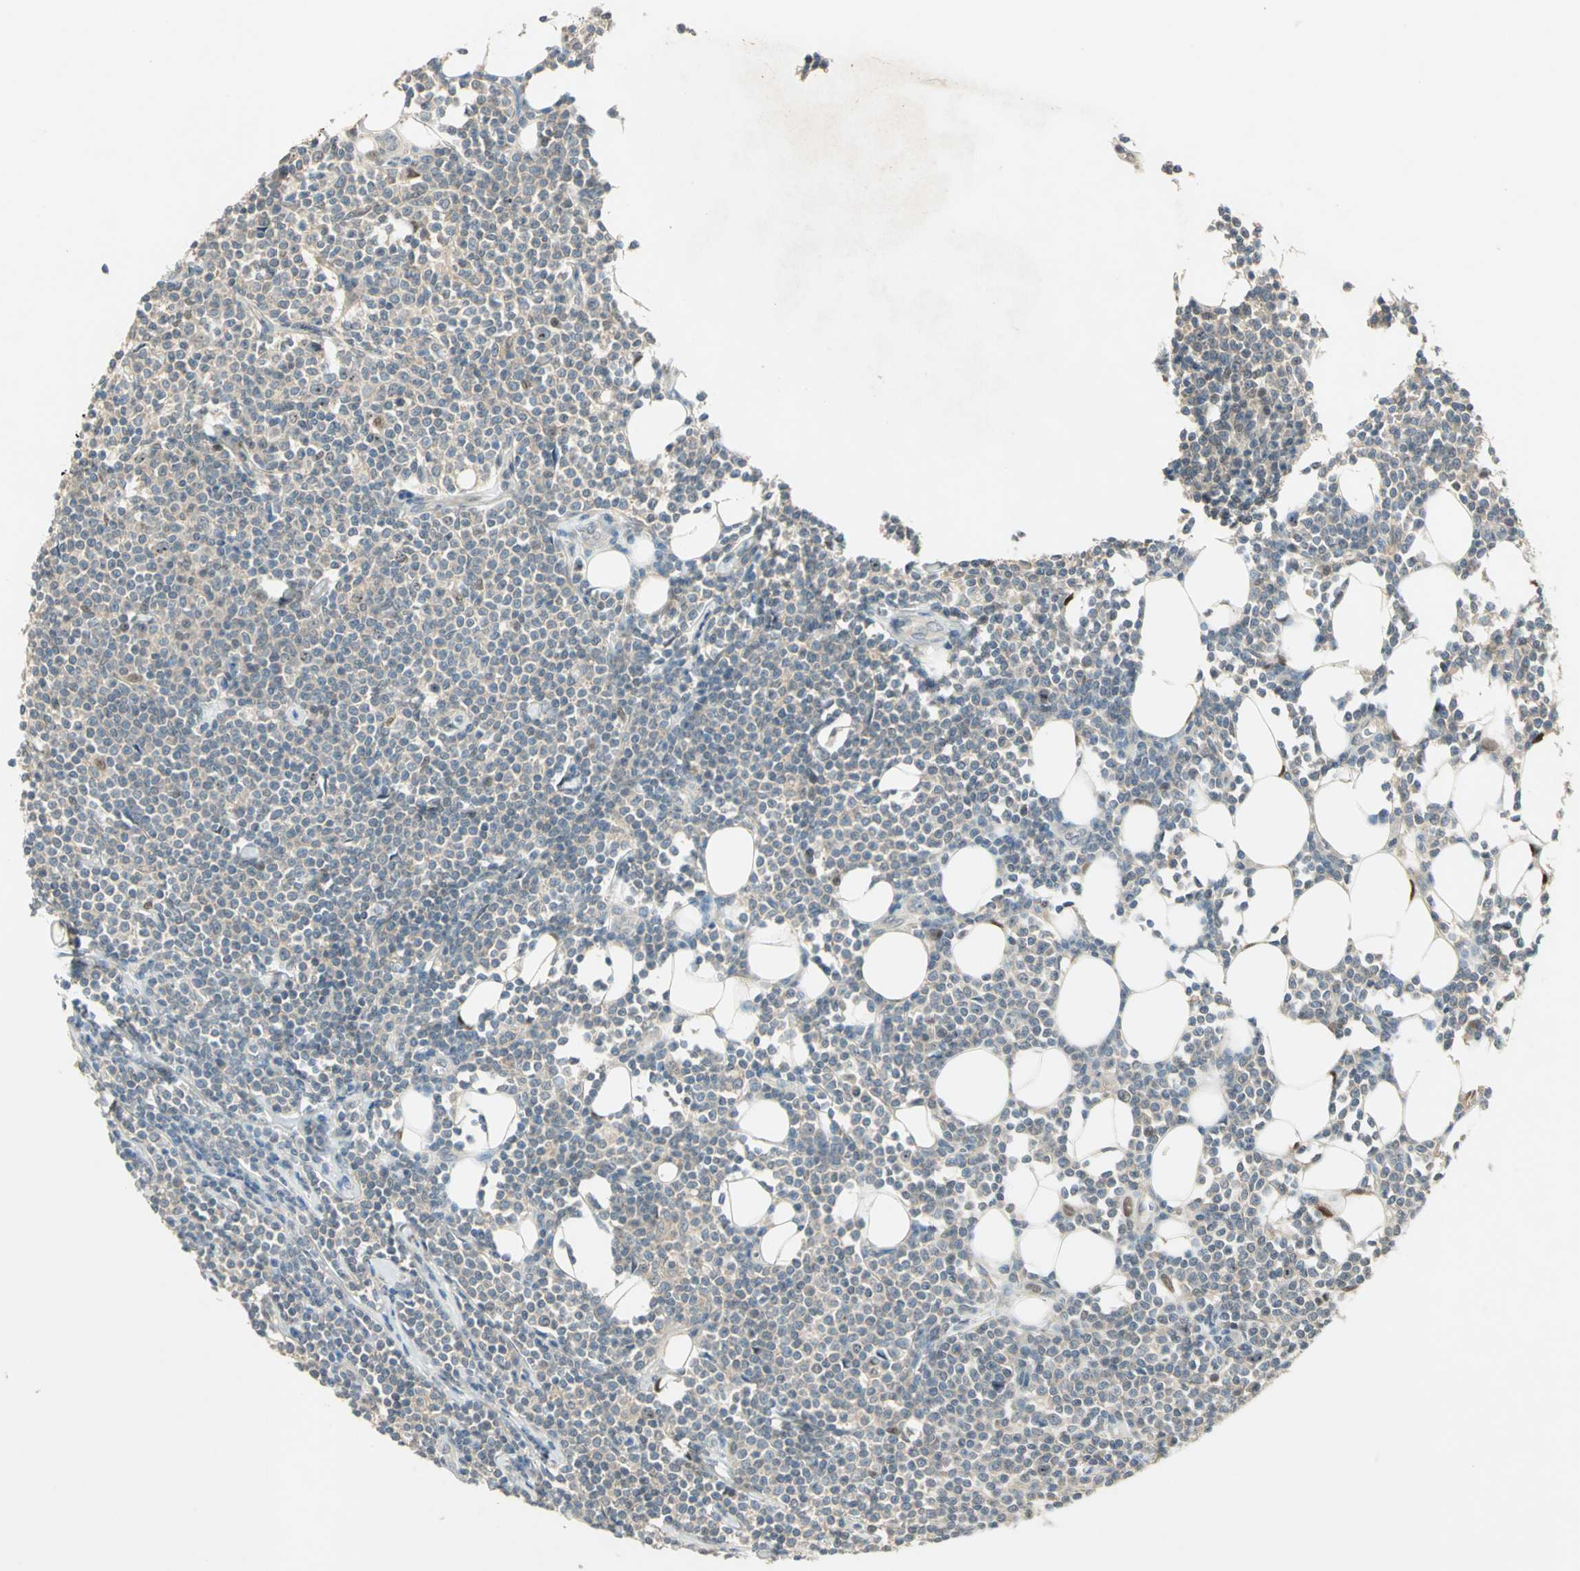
{"staining": {"intensity": "weak", "quantity": "<25%", "location": "cytoplasmic/membranous"}, "tissue": "lymphoma", "cell_type": "Tumor cells", "image_type": "cancer", "snomed": [{"axis": "morphology", "description": "Malignant lymphoma, non-Hodgkin's type, Low grade"}, {"axis": "topography", "description": "Soft tissue"}], "caption": "Immunohistochemistry (IHC) image of neoplastic tissue: lymphoma stained with DAB reveals no significant protein expression in tumor cells. (DAB (3,3'-diaminobenzidine) IHC, high magnification).", "gene": "BIRC2", "patient": {"sex": "male", "age": 92}}